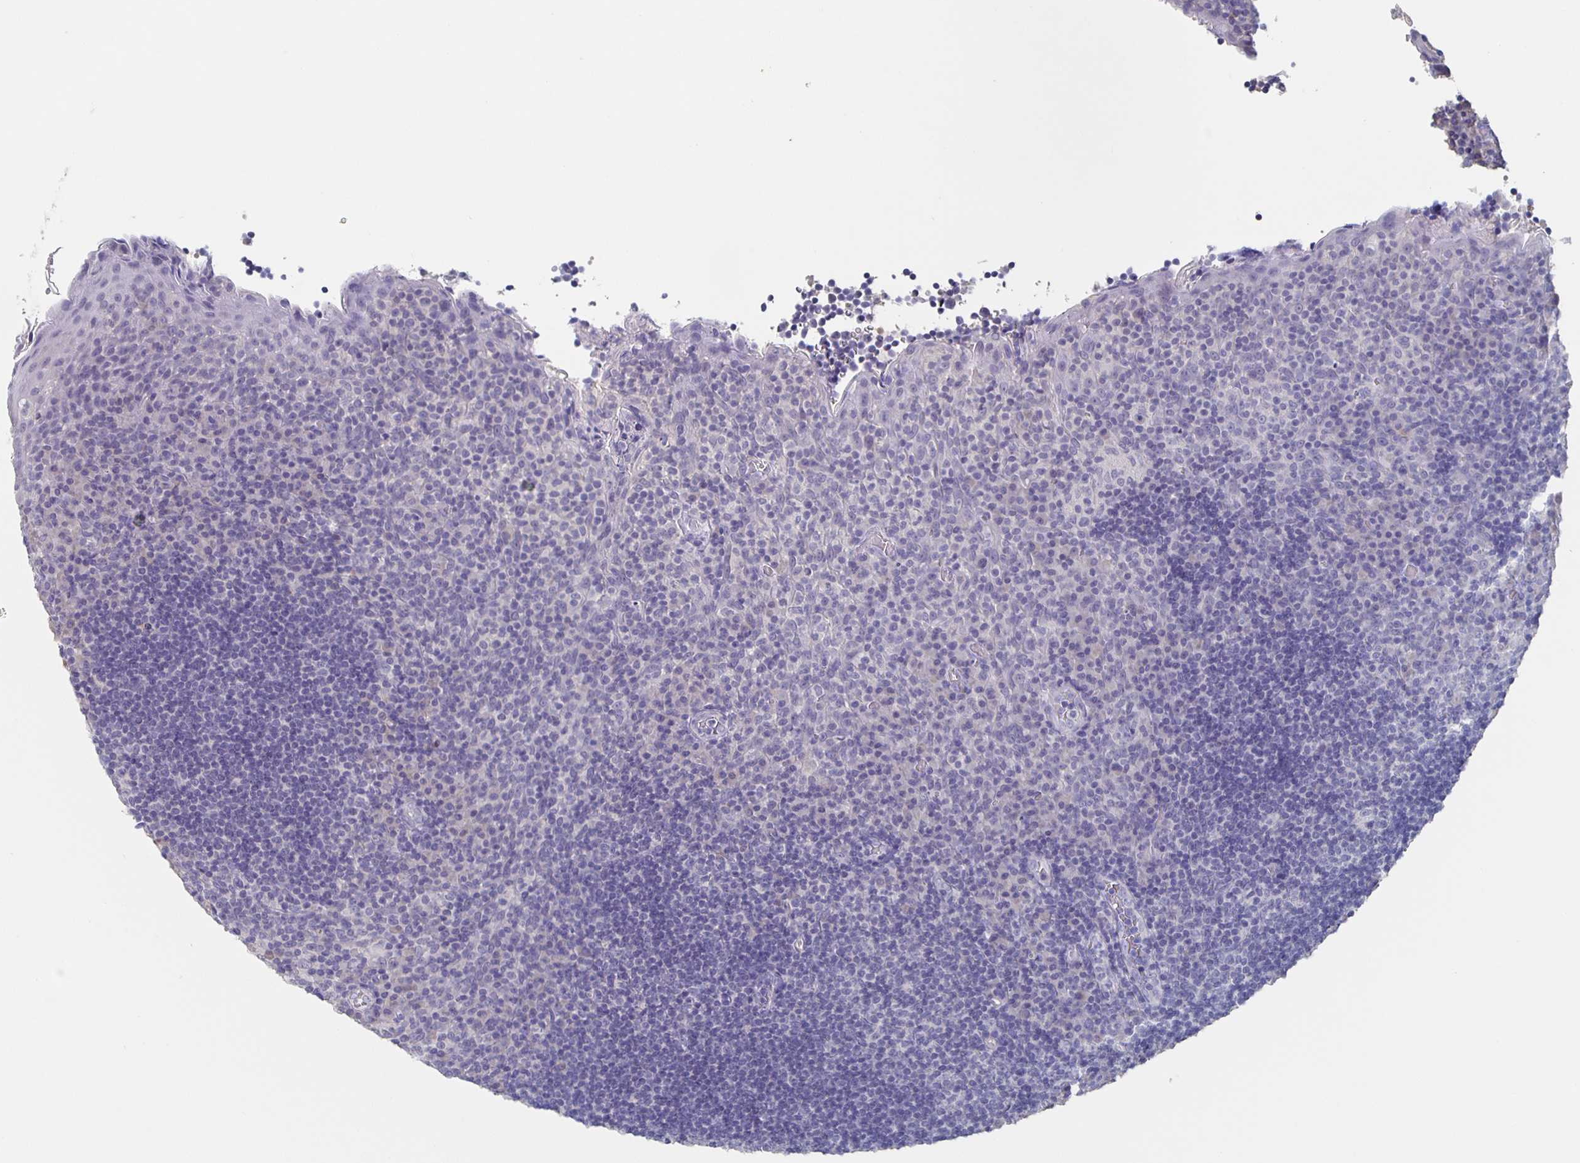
{"staining": {"intensity": "negative", "quantity": "none", "location": "none"}, "tissue": "tonsil", "cell_type": "Germinal center cells", "image_type": "normal", "snomed": [{"axis": "morphology", "description": "Normal tissue, NOS"}, {"axis": "topography", "description": "Tonsil"}], "caption": "The image reveals no significant expression in germinal center cells of tonsil.", "gene": "CACNA2D2", "patient": {"sex": "male", "age": 17}}